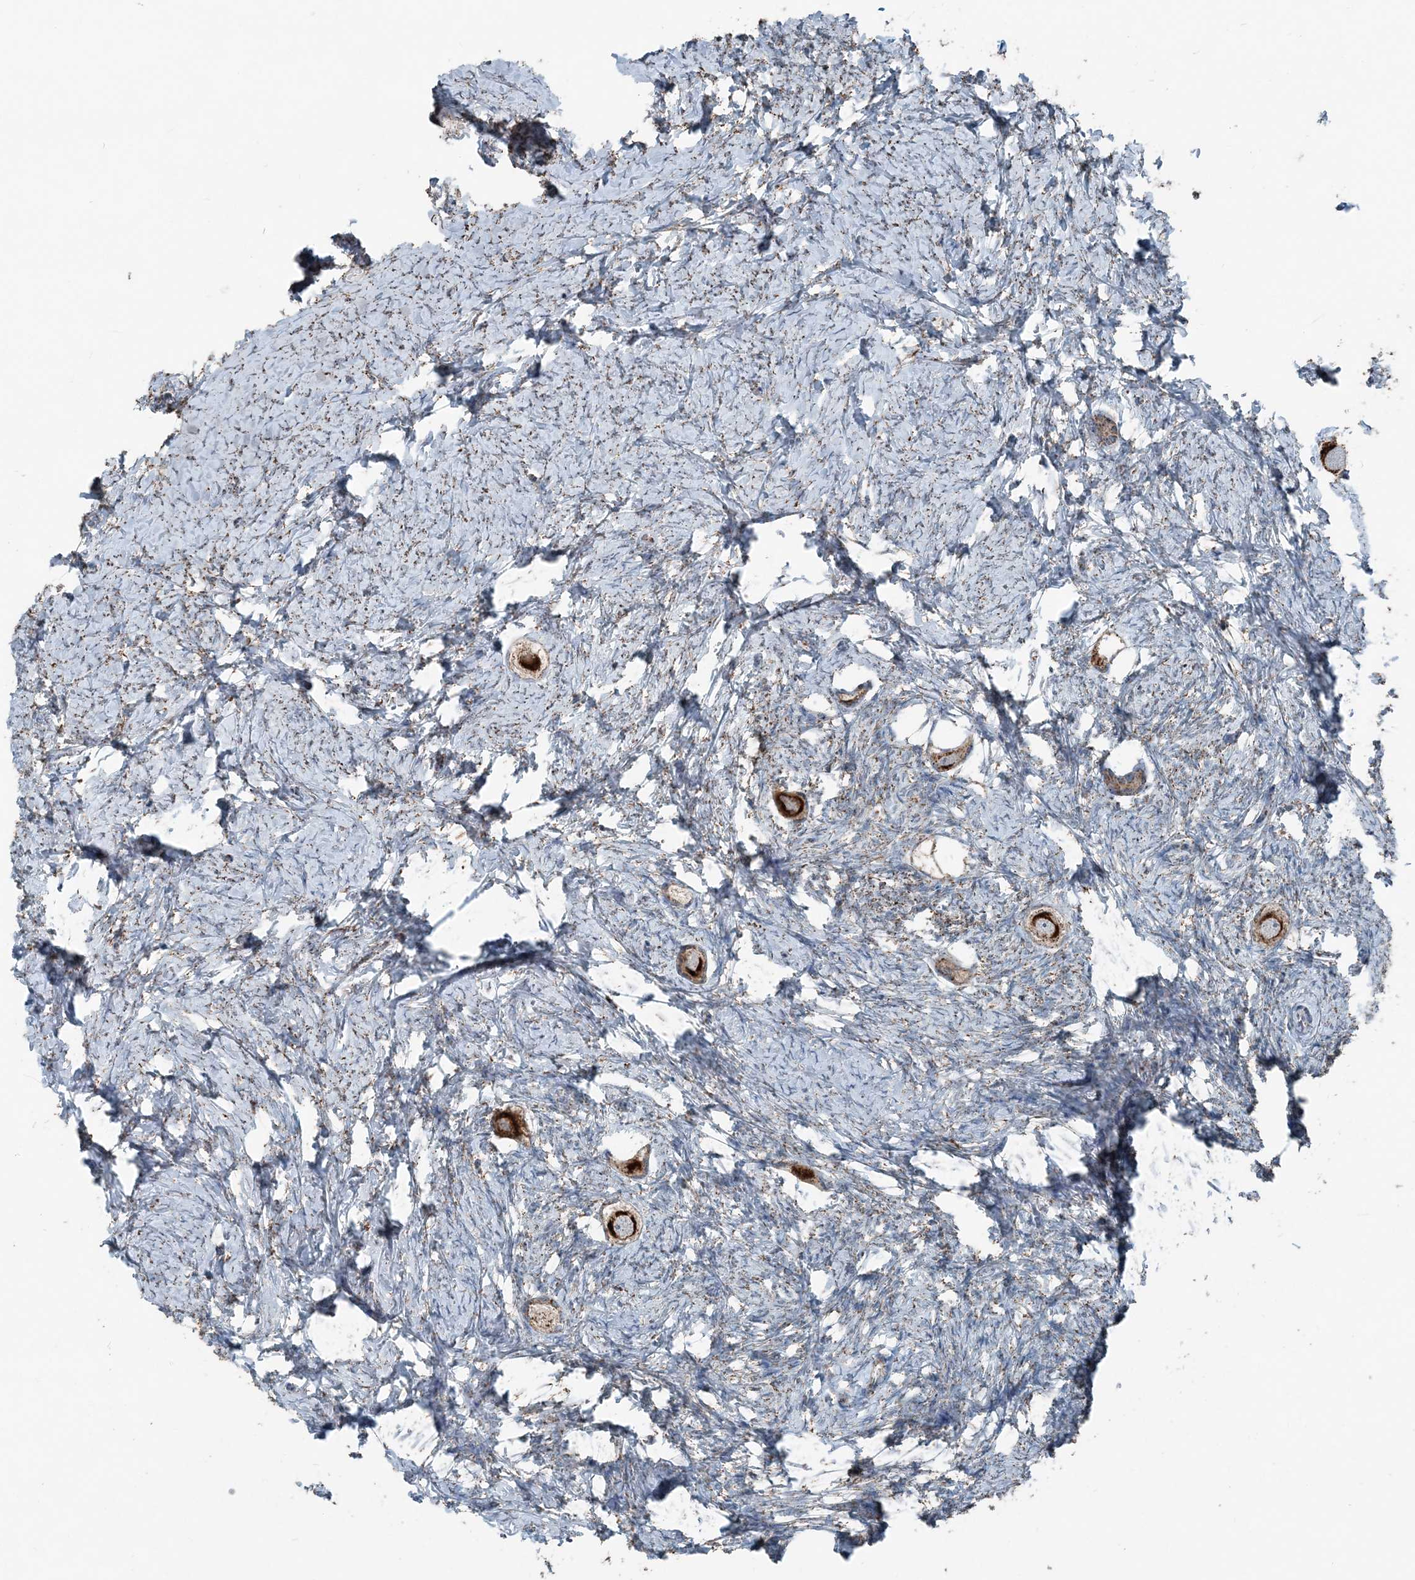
{"staining": {"intensity": "strong", "quantity": ">75%", "location": "cytoplasmic/membranous"}, "tissue": "ovary", "cell_type": "Follicle cells", "image_type": "normal", "snomed": [{"axis": "morphology", "description": "Normal tissue, NOS"}, {"axis": "topography", "description": "Ovary"}], "caption": "Protein staining of normal ovary exhibits strong cytoplasmic/membranous staining in about >75% of follicle cells. The protein of interest is stained brown, and the nuclei are stained in blue (DAB (3,3'-diaminobenzidine) IHC with brightfield microscopy, high magnification).", "gene": "SUCLG1", "patient": {"sex": "female", "age": 27}}